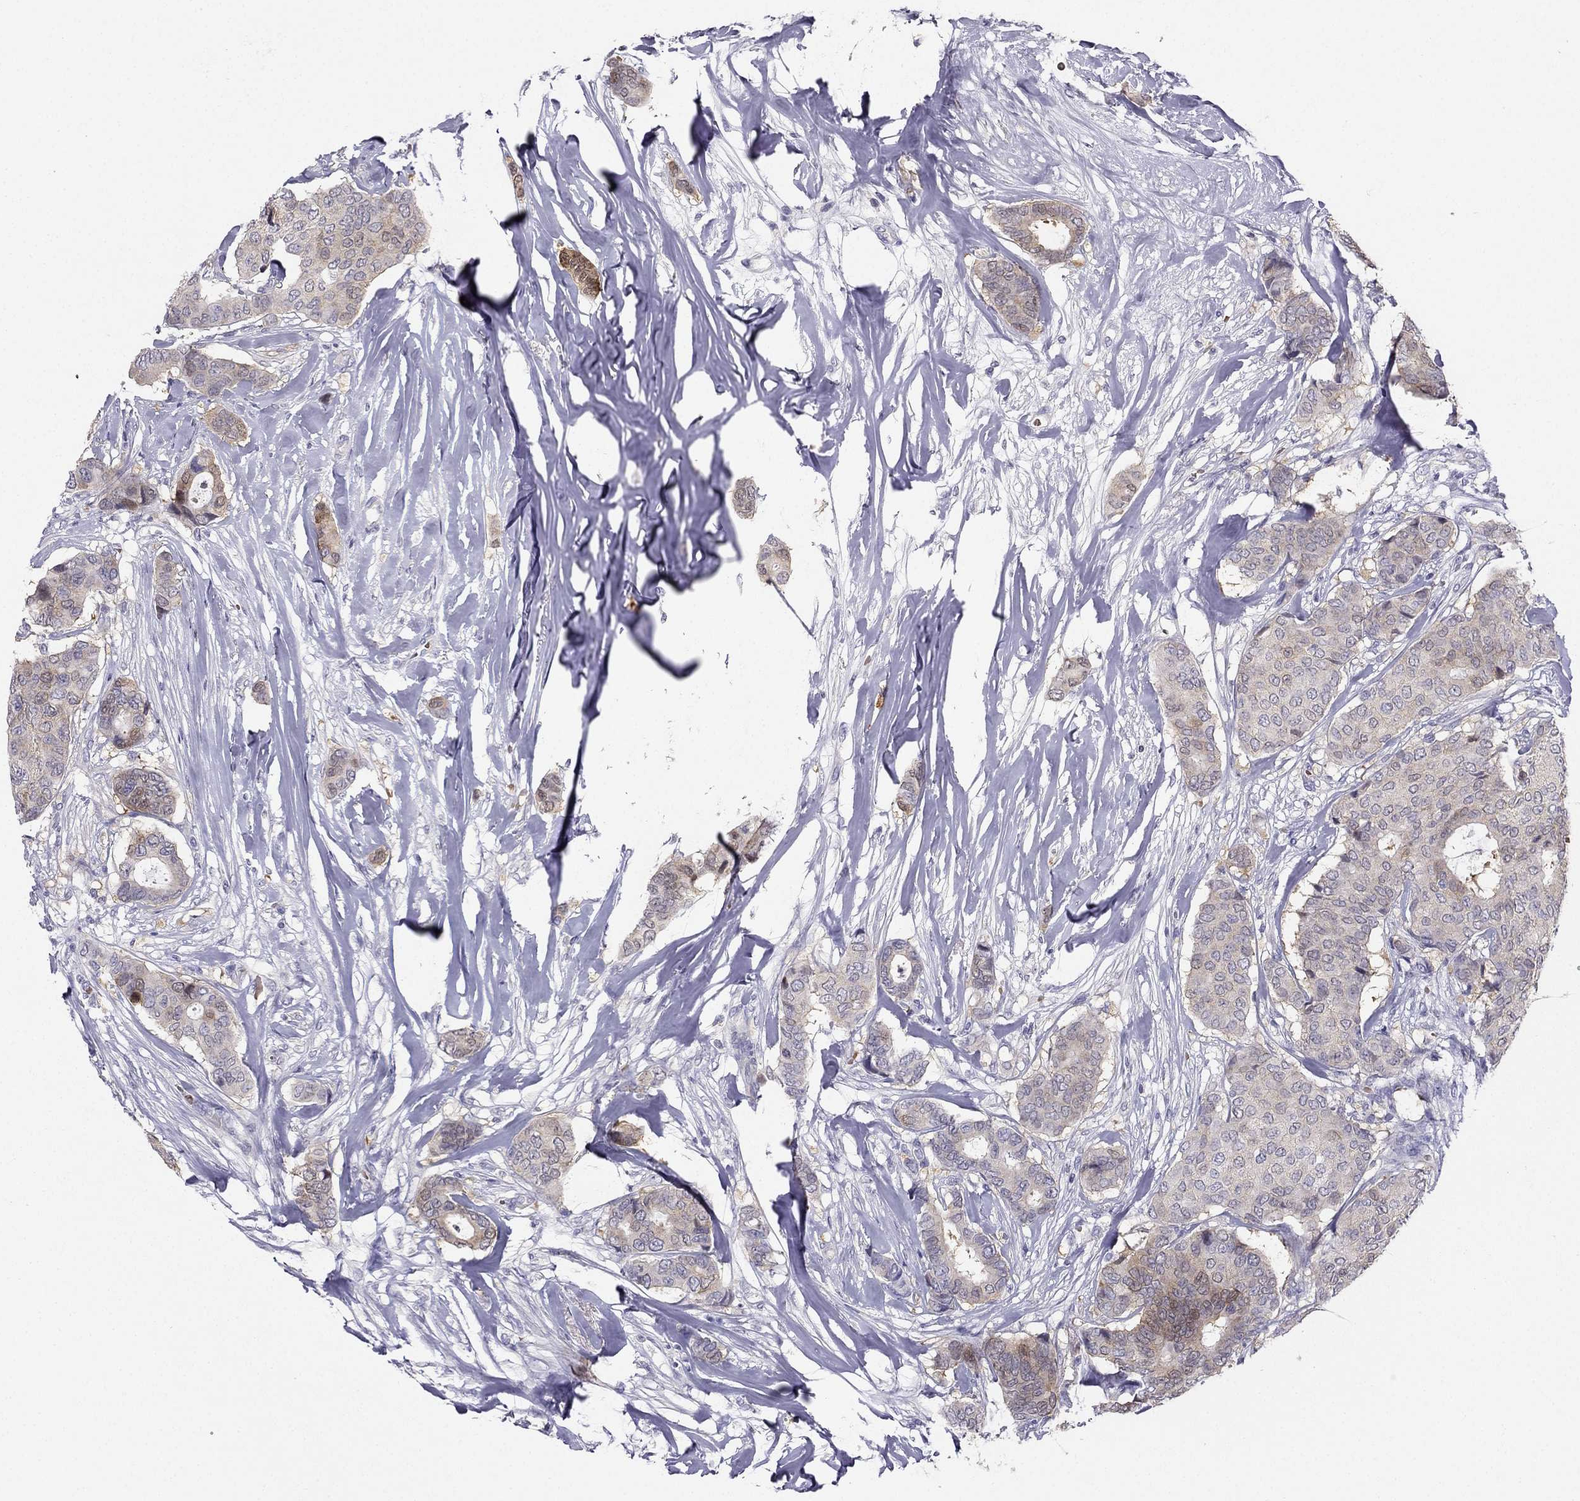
{"staining": {"intensity": "negative", "quantity": "none", "location": "none"}, "tissue": "breast cancer", "cell_type": "Tumor cells", "image_type": "cancer", "snomed": [{"axis": "morphology", "description": "Duct carcinoma"}, {"axis": "topography", "description": "Breast"}], "caption": "Breast cancer was stained to show a protein in brown. There is no significant expression in tumor cells.", "gene": "RSPH14", "patient": {"sex": "female", "age": 75}}